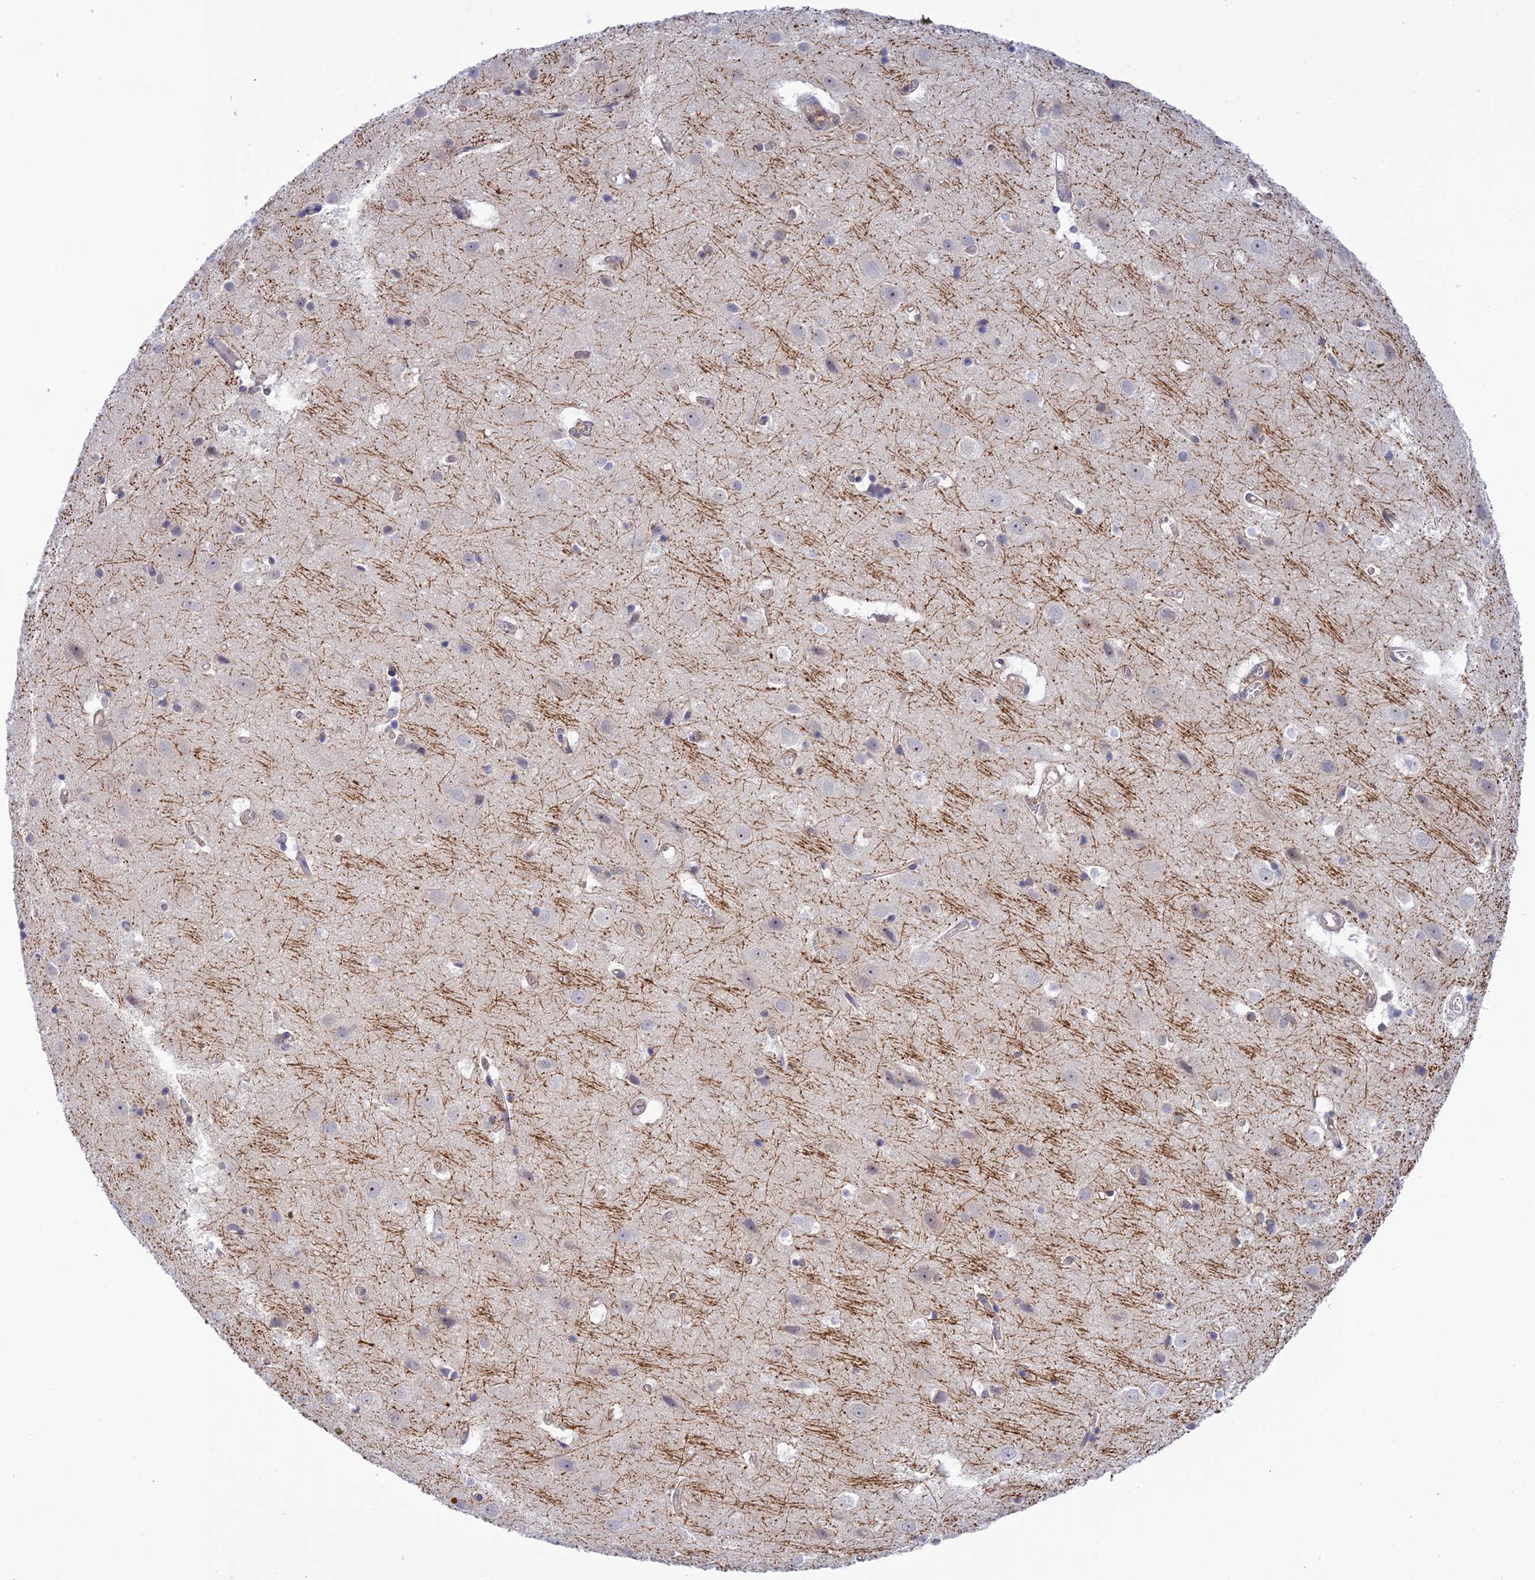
{"staining": {"intensity": "negative", "quantity": "none", "location": "none"}, "tissue": "cerebral cortex", "cell_type": "Endothelial cells", "image_type": "normal", "snomed": [{"axis": "morphology", "description": "Normal tissue, NOS"}, {"axis": "topography", "description": "Cerebral cortex"}], "caption": "An IHC image of normal cerebral cortex is shown. There is no staining in endothelial cells of cerebral cortex. (Brightfield microscopy of DAB immunohistochemistry at high magnification).", "gene": "TCEA1", "patient": {"sex": "male", "age": 54}}